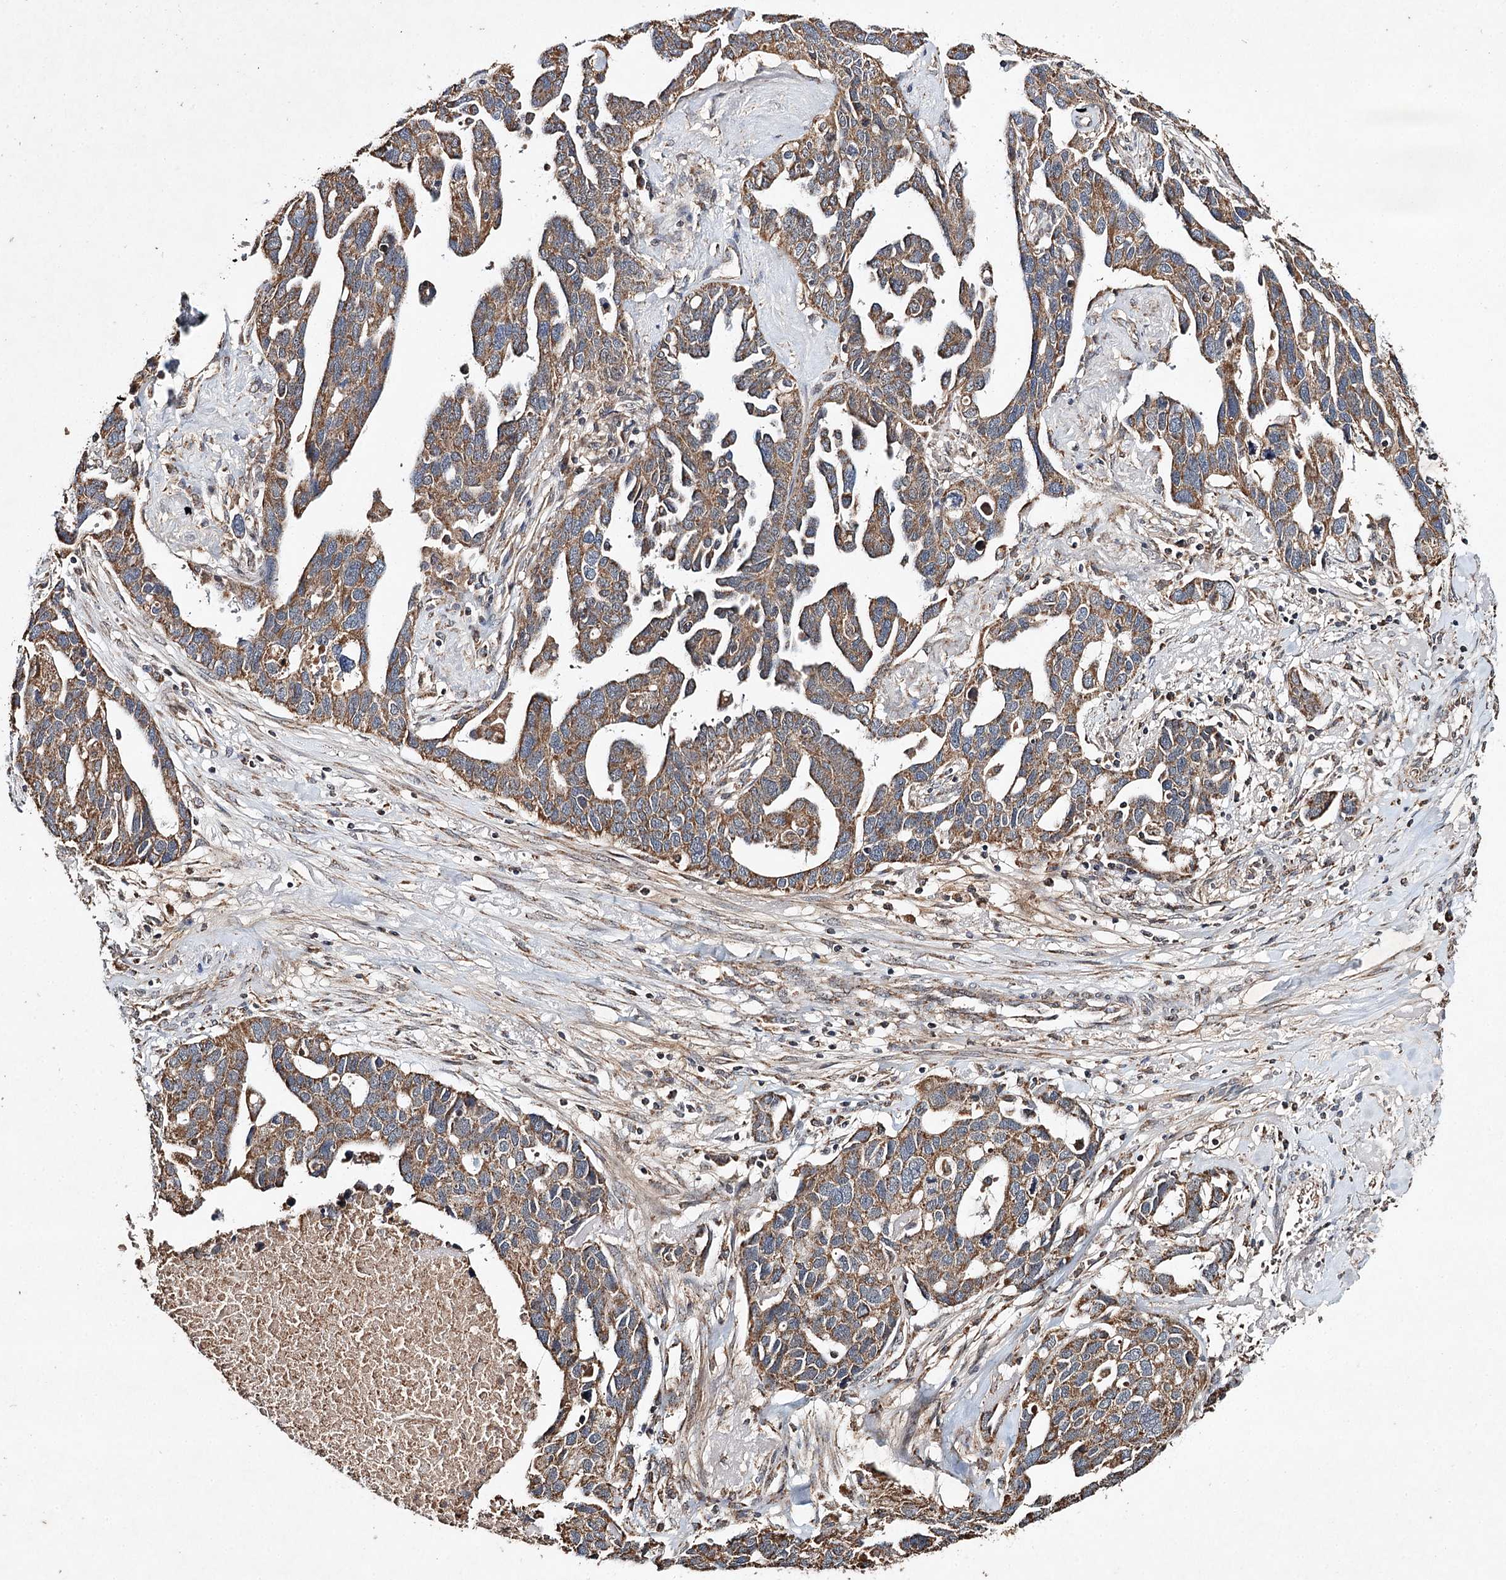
{"staining": {"intensity": "moderate", "quantity": ">75%", "location": "cytoplasmic/membranous"}, "tissue": "ovarian cancer", "cell_type": "Tumor cells", "image_type": "cancer", "snomed": [{"axis": "morphology", "description": "Cystadenocarcinoma, serous, NOS"}, {"axis": "topography", "description": "Ovary"}], "caption": "Ovarian cancer tissue displays moderate cytoplasmic/membranous staining in approximately >75% of tumor cells", "gene": "PIK3CB", "patient": {"sex": "female", "age": 54}}